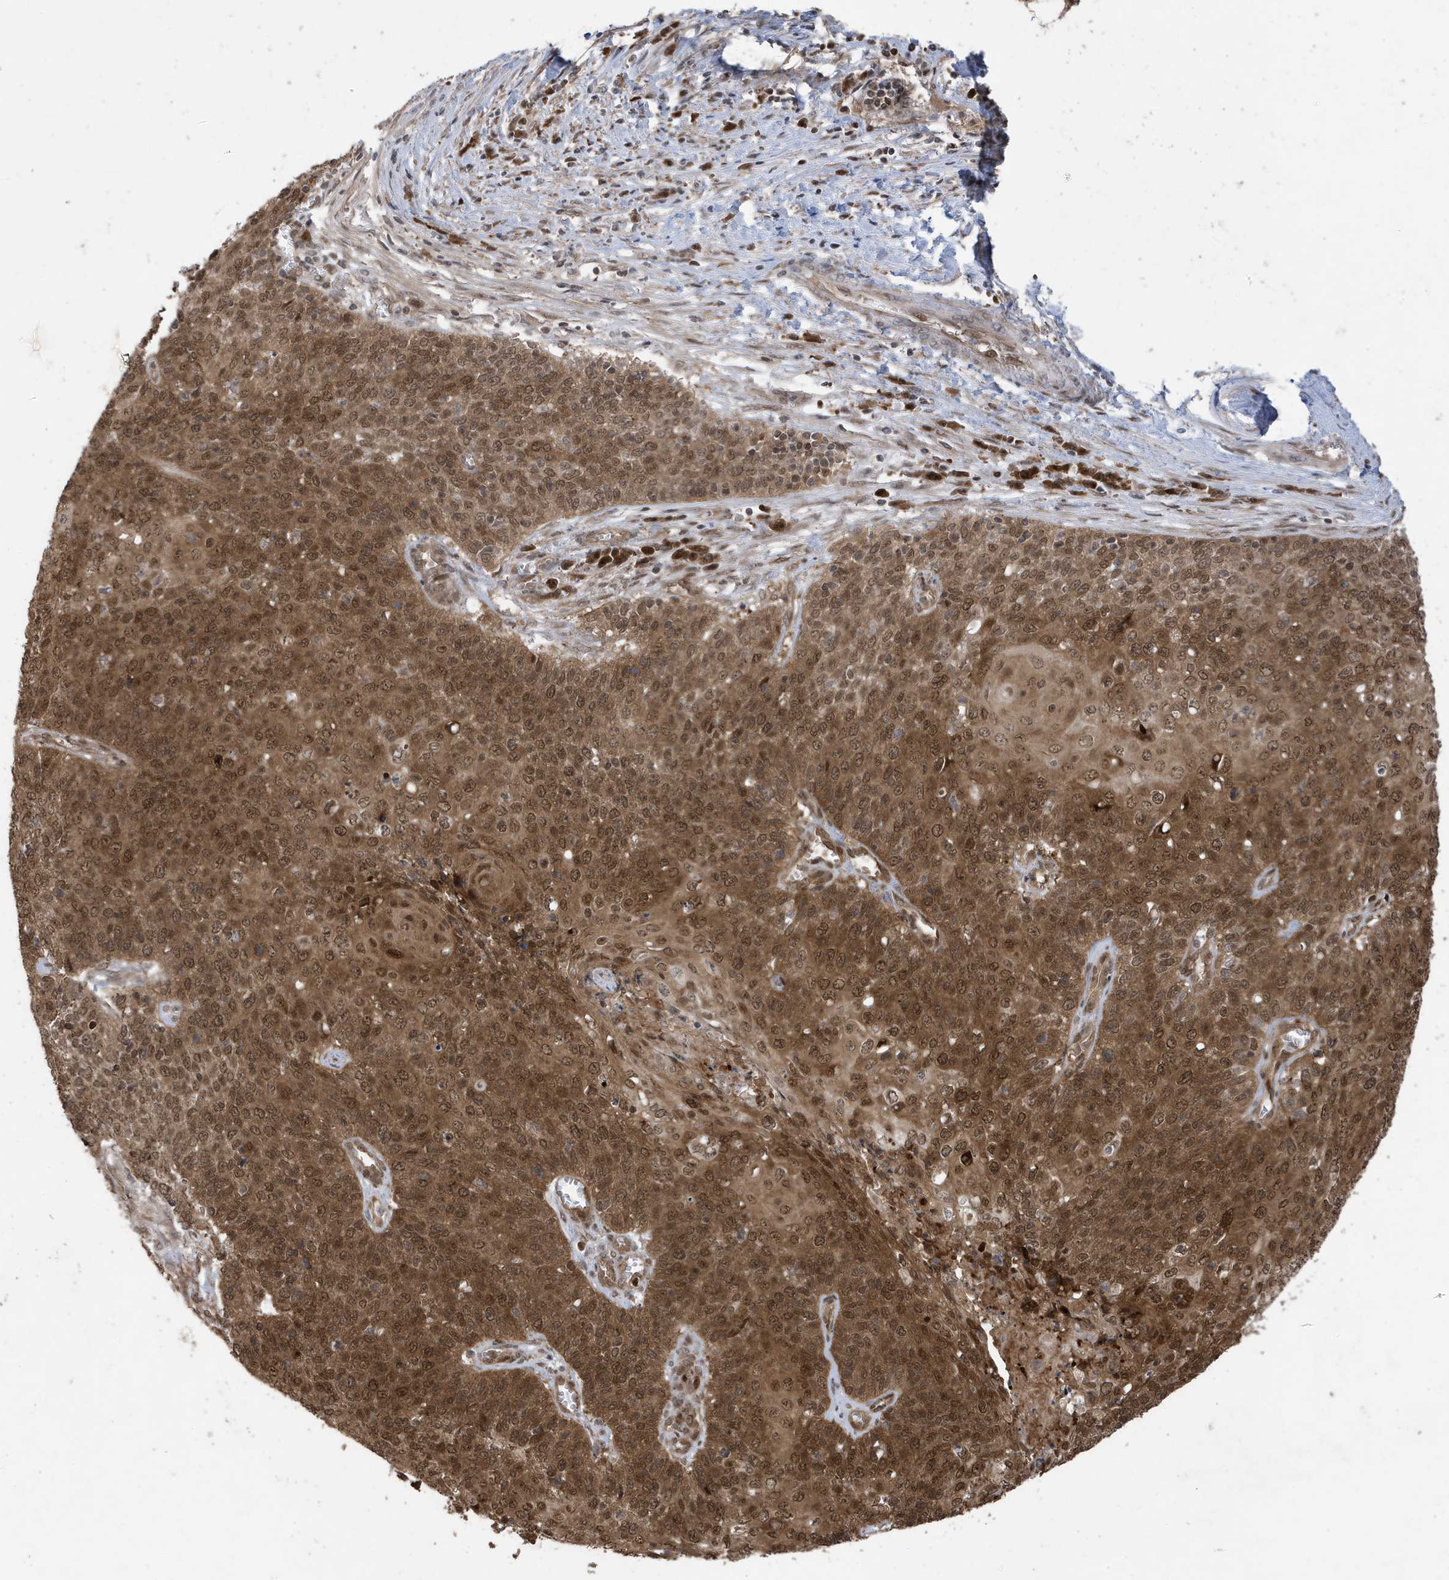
{"staining": {"intensity": "strong", "quantity": ">75%", "location": "cytoplasmic/membranous,nuclear"}, "tissue": "cervical cancer", "cell_type": "Tumor cells", "image_type": "cancer", "snomed": [{"axis": "morphology", "description": "Squamous cell carcinoma, NOS"}, {"axis": "topography", "description": "Cervix"}], "caption": "Strong cytoplasmic/membranous and nuclear staining is appreciated in approximately >75% of tumor cells in cervical cancer (squamous cell carcinoma).", "gene": "UBQLN1", "patient": {"sex": "female", "age": 39}}